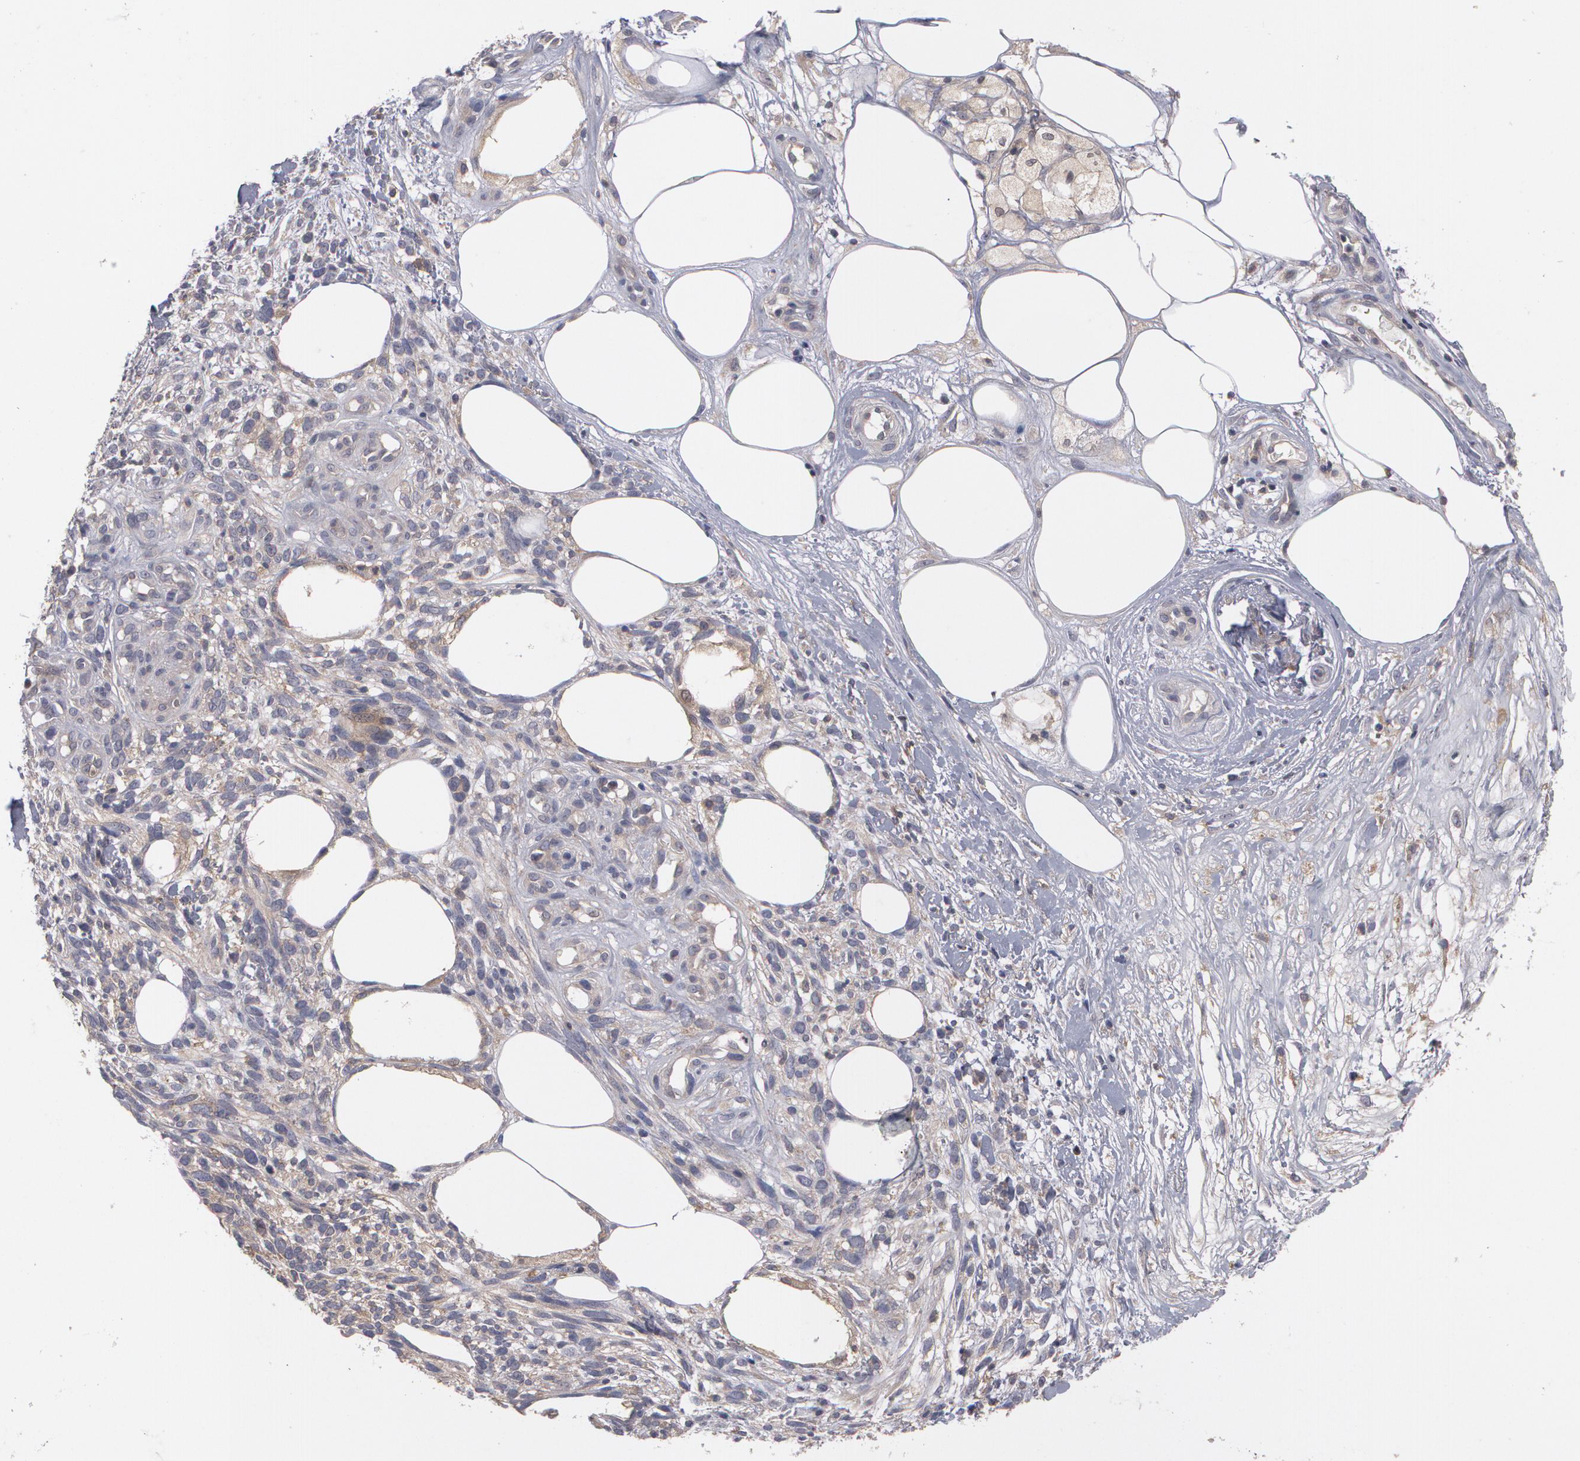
{"staining": {"intensity": "weak", "quantity": "<25%", "location": "cytoplasmic/membranous"}, "tissue": "melanoma", "cell_type": "Tumor cells", "image_type": "cancer", "snomed": [{"axis": "morphology", "description": "Malignant melanoma, NOS"}, {"axis": "topography", "description": "Skin"}], "caption": "High magnification brightfield microscopy of melanoma stained with DAB (3,3'-diaminobenzidine) (brown) and counterstained with hematoxylin (blue): tumor cells show no significant staining.", "gene": "HTT", "patient": {"sex": "female", "age": 85}}